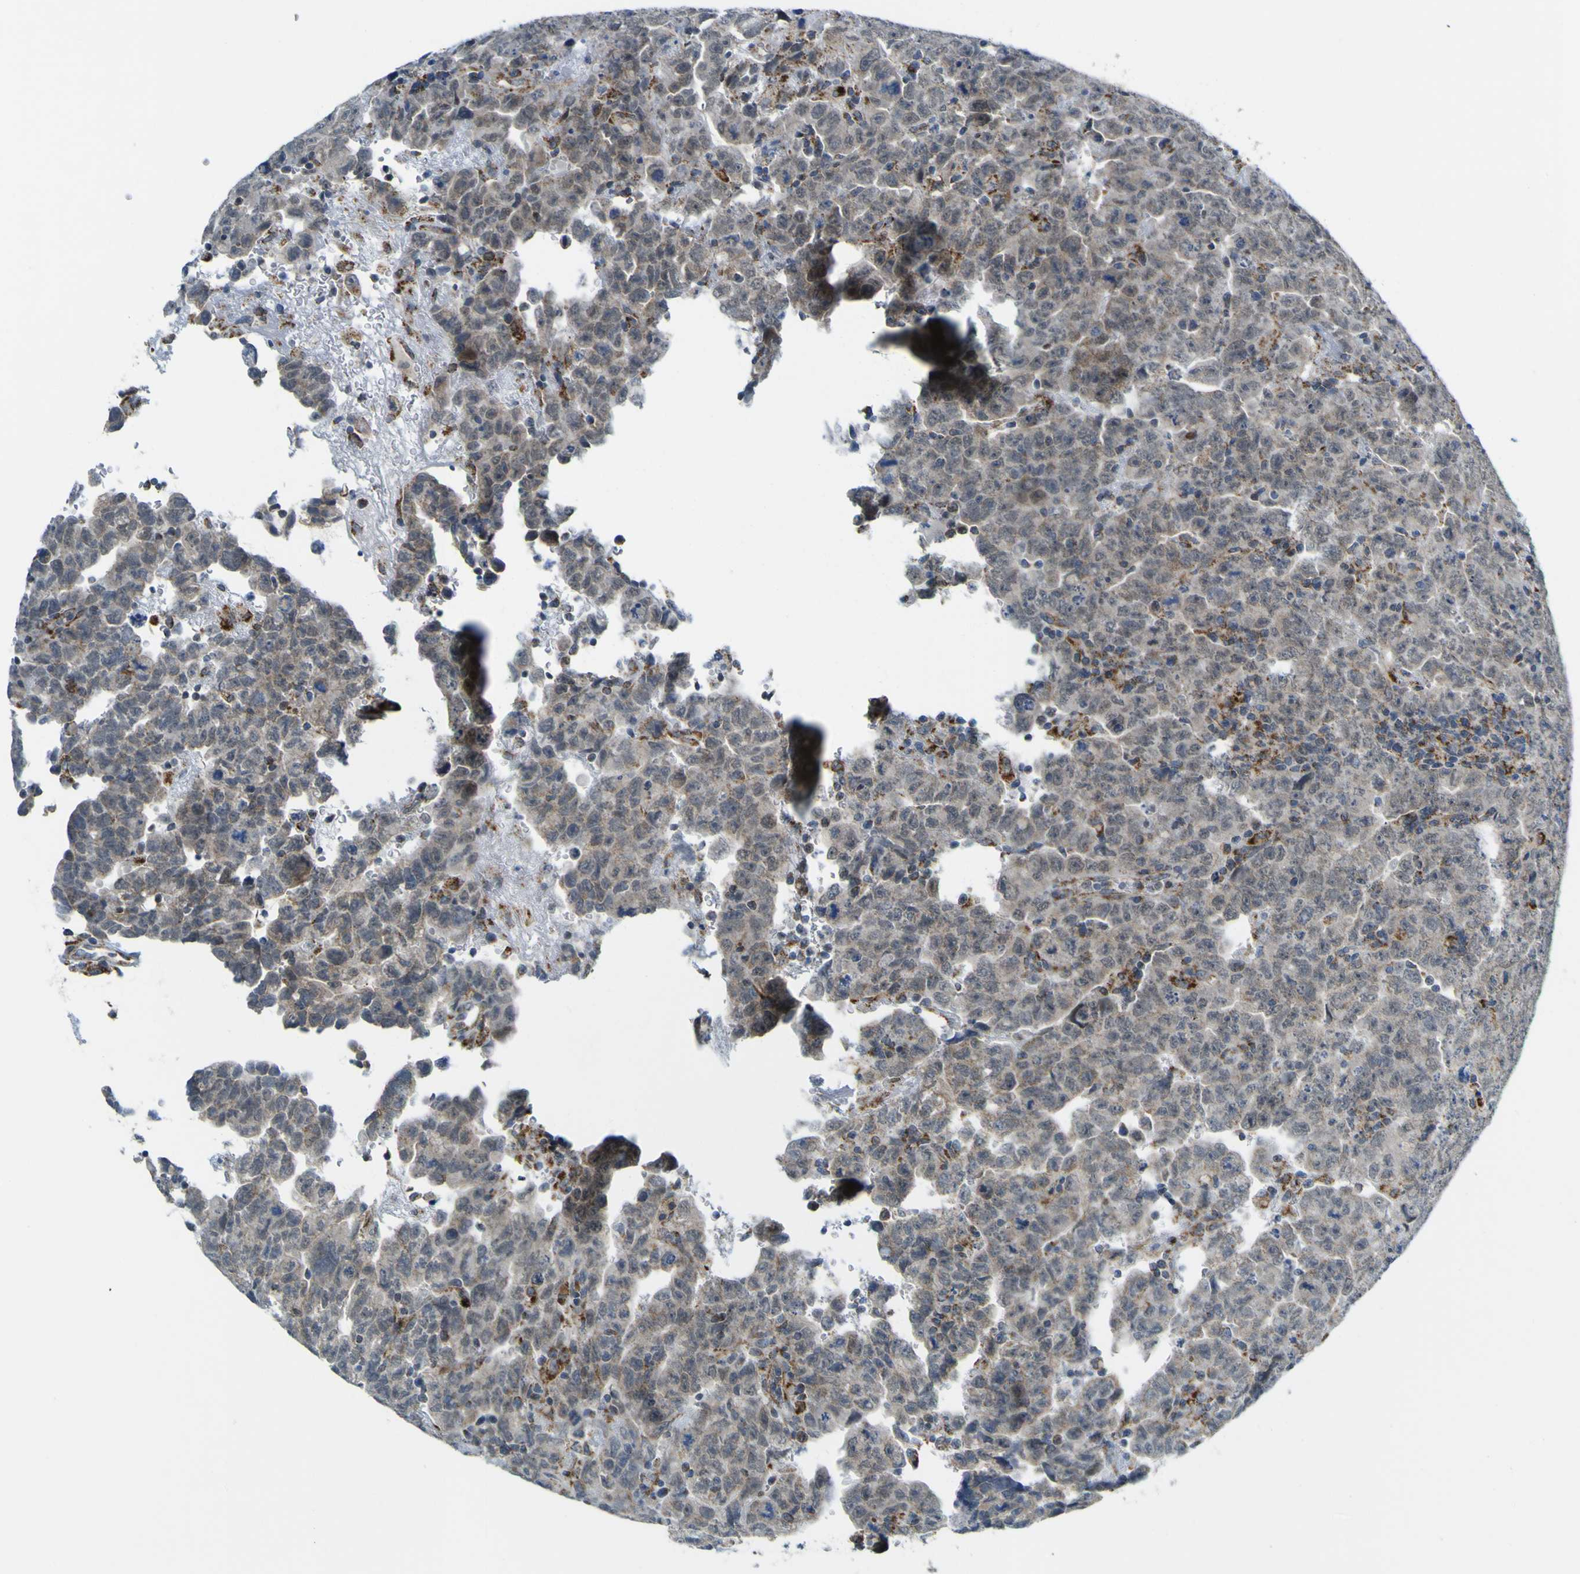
{"staining": {"intensity": "weak", "quantity": "<25%", "location": "cytoplasmic/membranous"}, "tissue": "testis cancer", "cell_type": "Tumor cells", "image_type": "cancer", "snomed": [{"axis": "morphology", "description": "Carcinoma, Embryonal, NOS"}, {"axis": "topography", "description": "Testis"}], "caption": "Testis cancer was stained to show a protein in brown. There is no significant expression in tumor cells.", "gene": "ACBD5", "patient": {"sex": "male", "age": 28}}